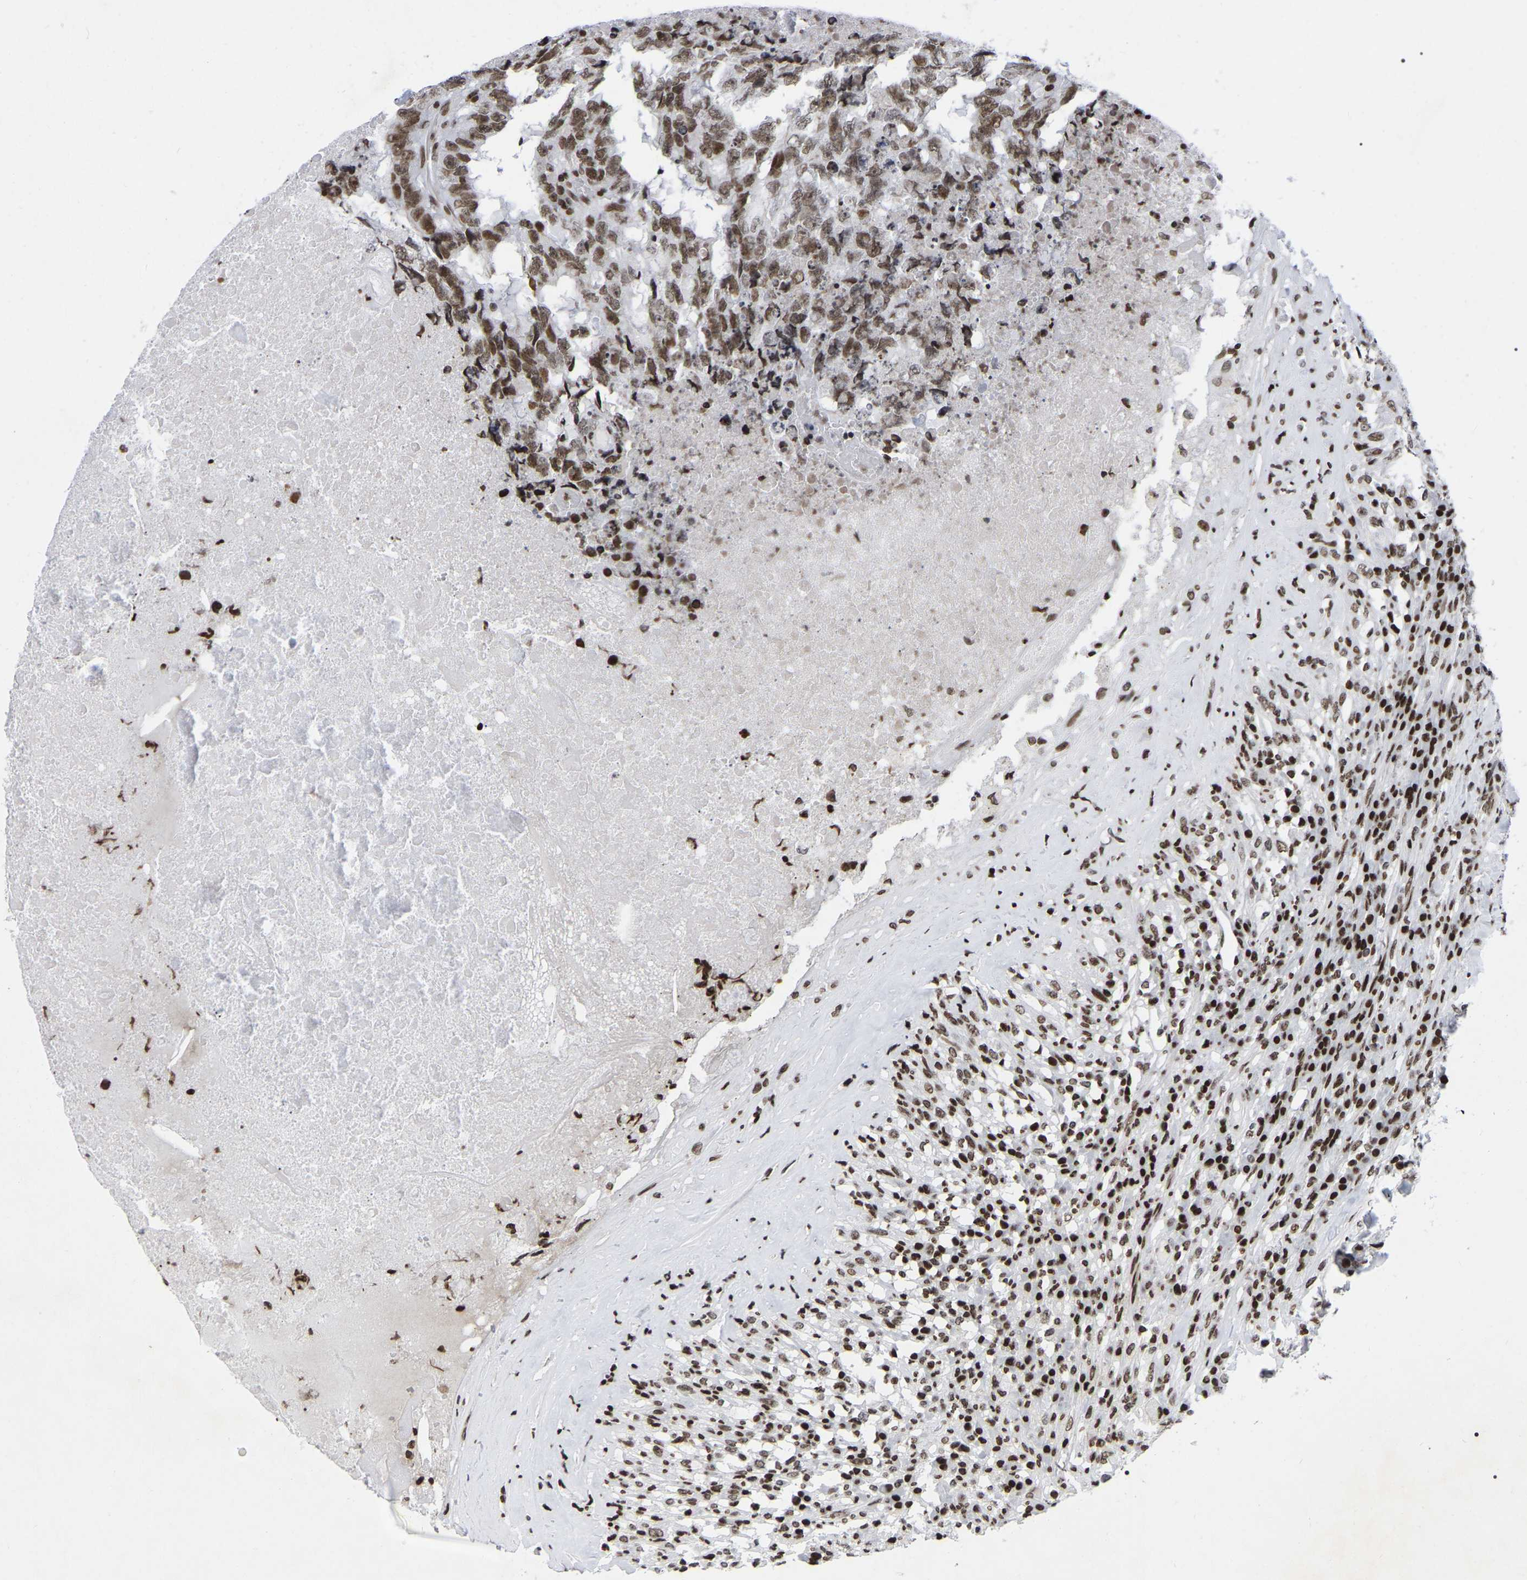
{"staining": {"intensity": "moderate", "quantity": ">75%", "location": "nuclear"}, "tissue": "testis cancer", "cell_type": "Tumor cells", "image_type": "cancer", "snomed": [{"axis": "morphology", "description": "Necrosis, NOS"}, {"axis": "morphology", "description": "Carcinoma, Embryonal, NOS"}, {"axis": "topography", "description": "Testis"}], "caption": "An image showing moderate nuclear positivity in about >75% of tumor cells in embryonal carcinoma (testis), as visualized by brown immunohistochemical staining.", "gene": "PRCC", "patient": {"sex": "male", "age": 19}}